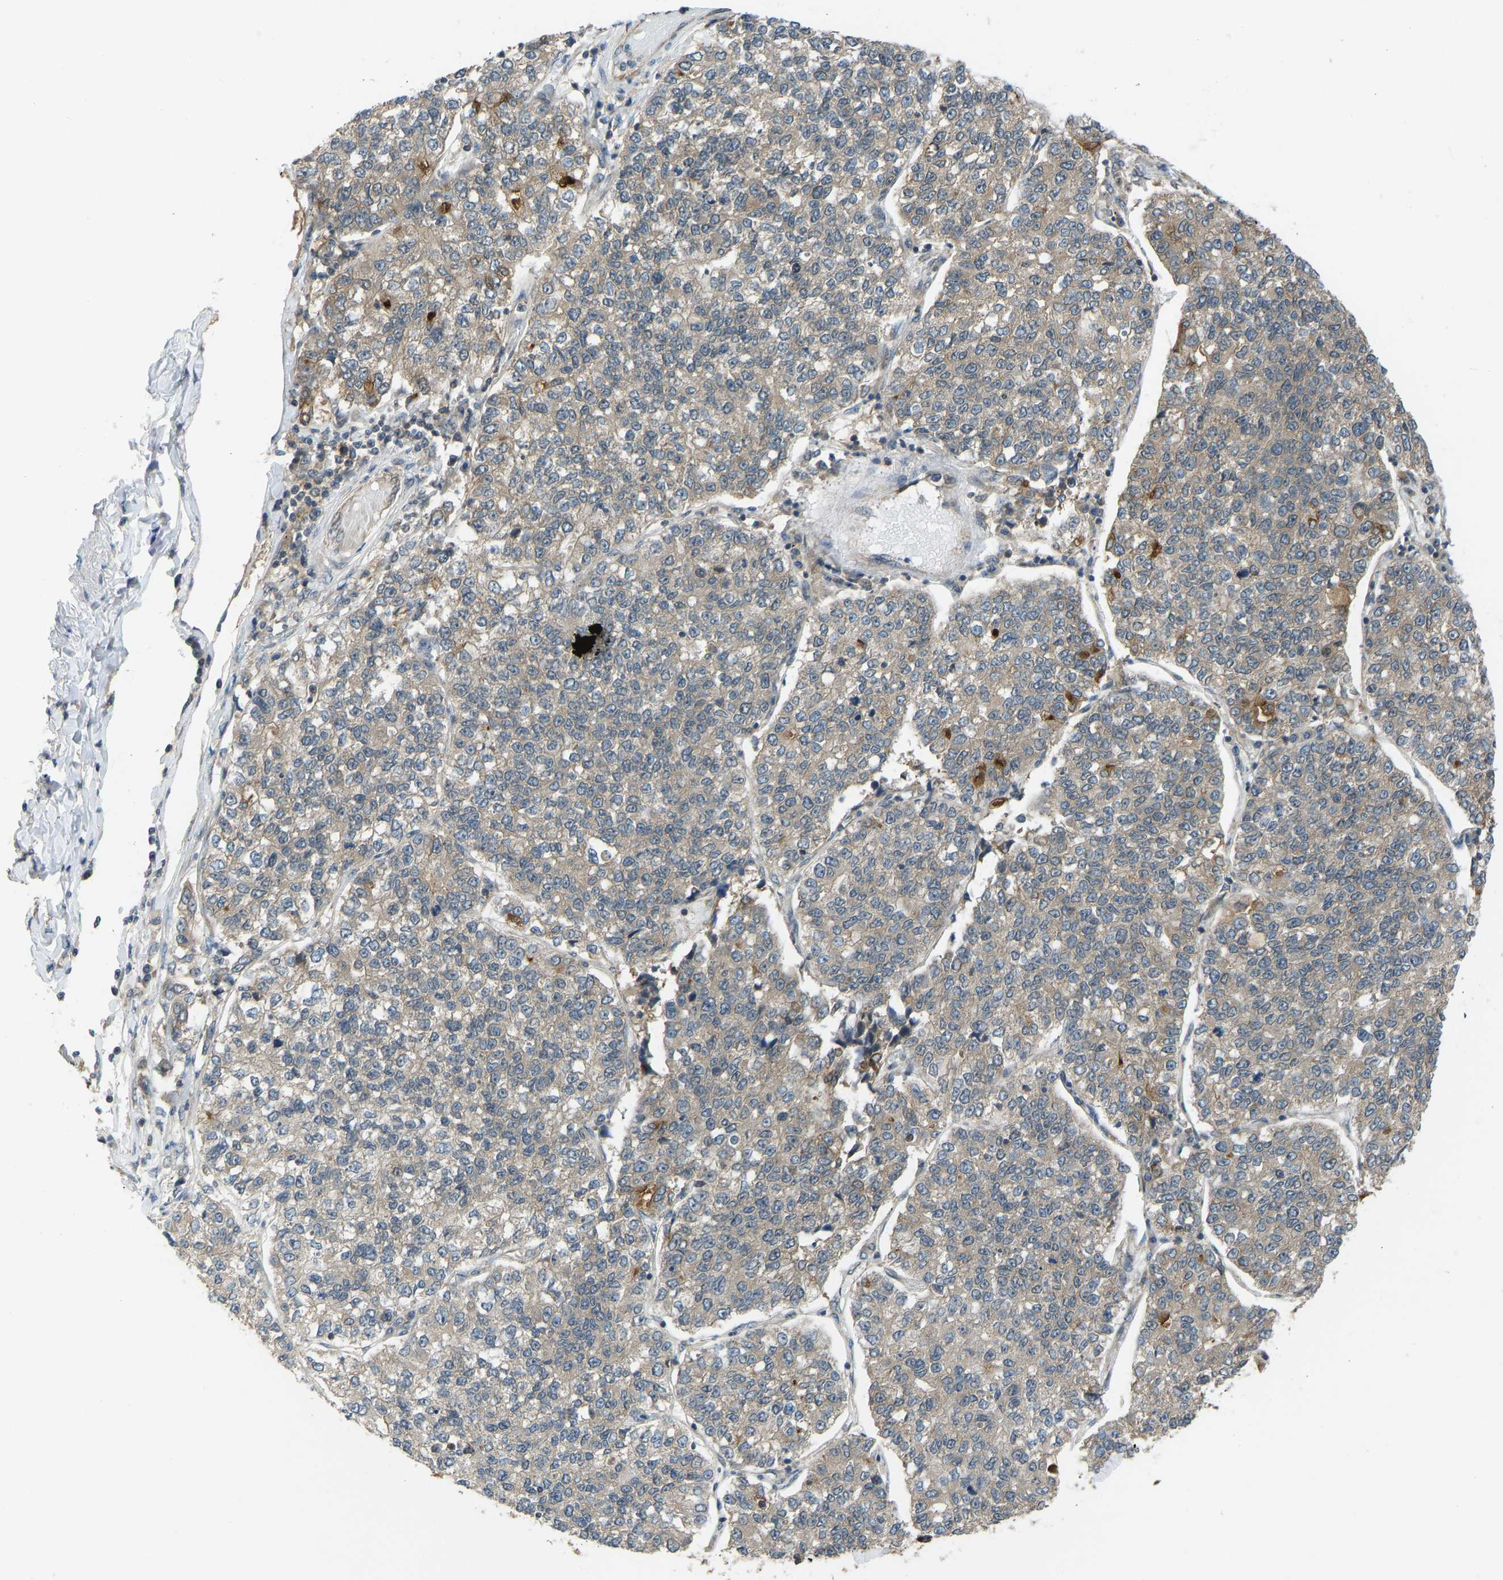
{"staining": {"intensity": "weak", "quantity": ">75%", "location": "cytoplasmic/membranous"}, "tissue": "lung cancer", "cell_type": "Tumor cells", "image_type": "cancer", "snomed": [{"axis": "morphology", "description": "Adenocarcinoma, NOS"}, {"axis": "topography", "description": "Lung"}], "caption": "Weak cytoplasmic/membranous expression for a protein is seen in about >75% of tumor cells of lung cancer using IHC.", "gene": "CCT8", "patient": {"sex": "male", "age": 49}}